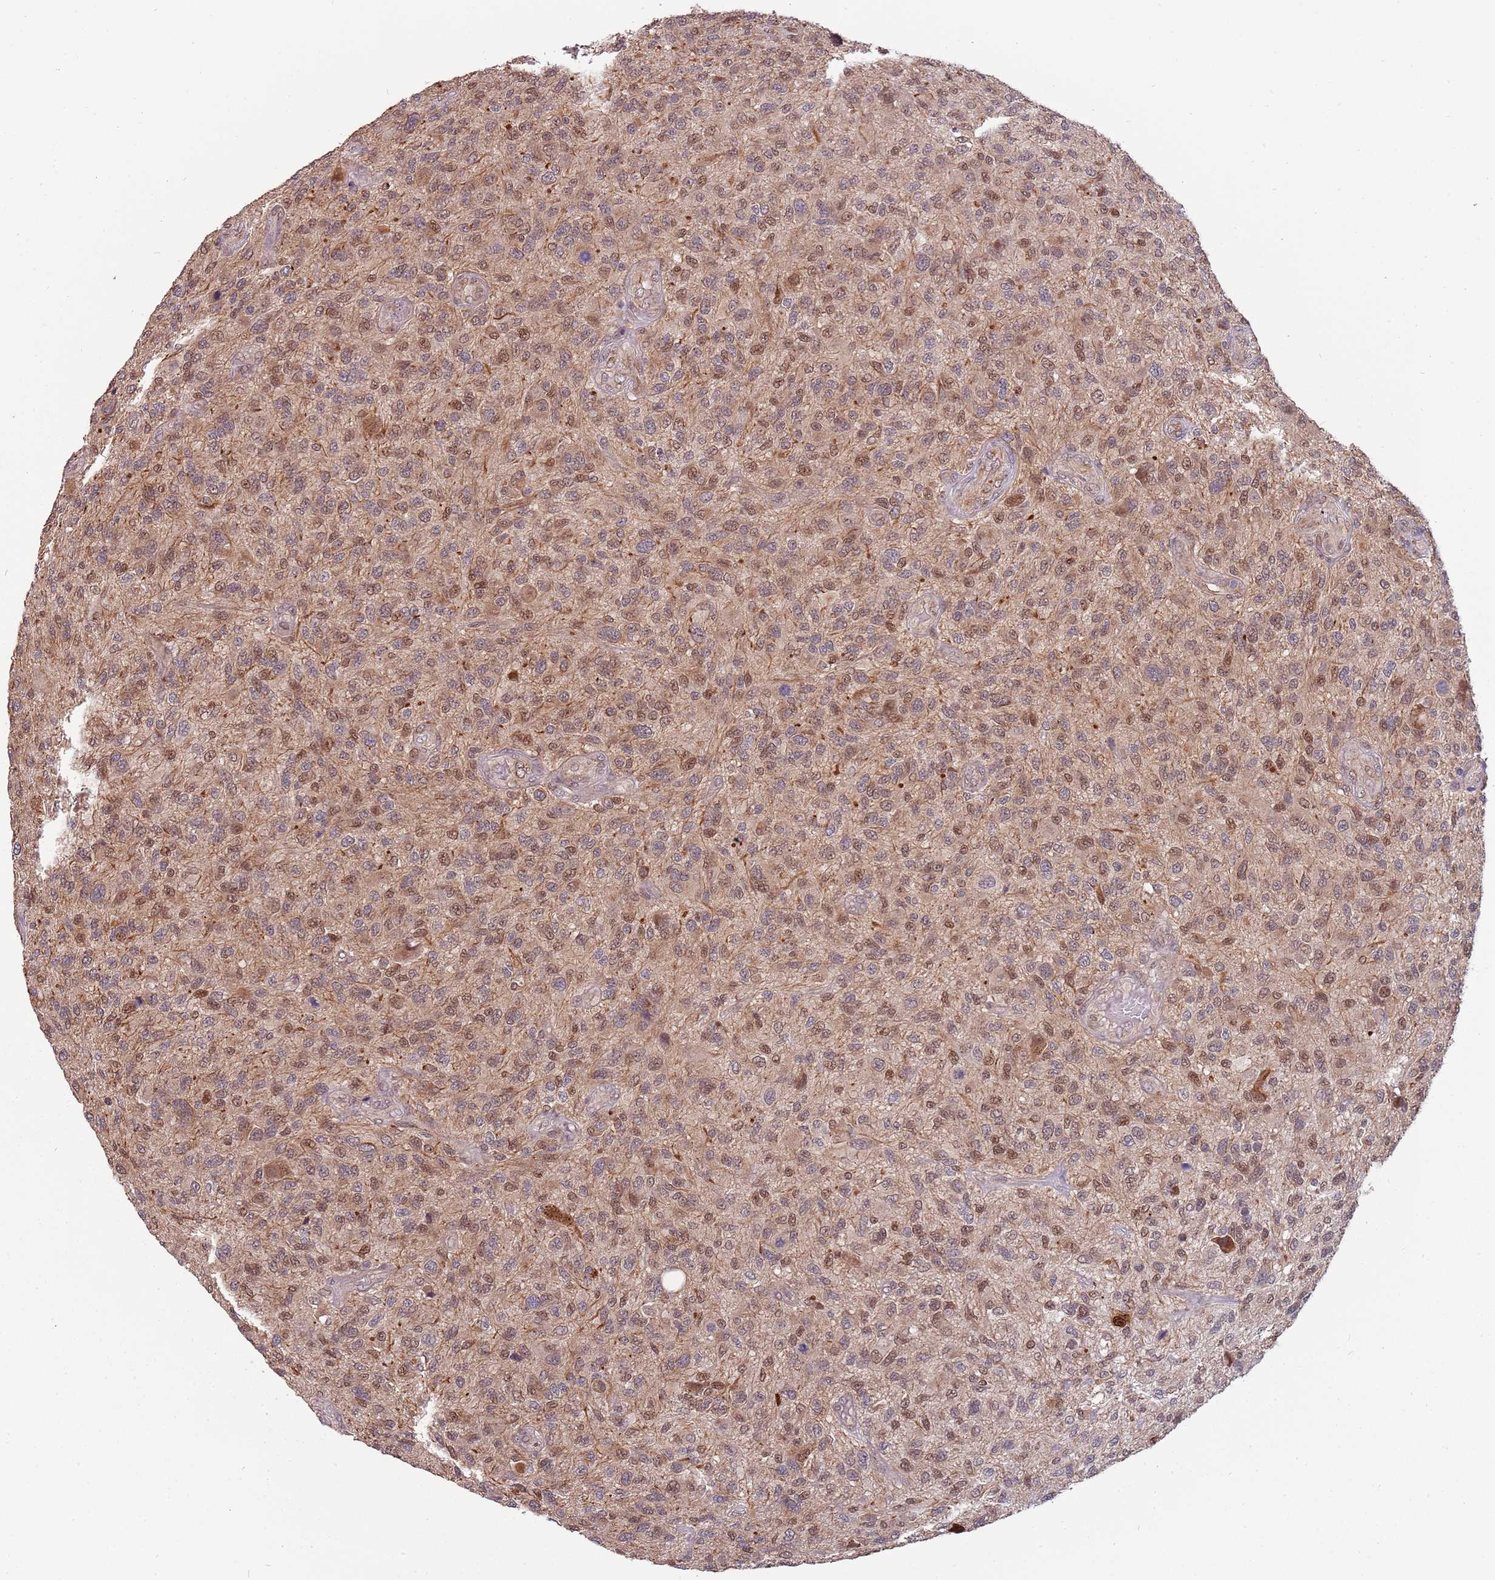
{"staining": {"intensity": "moderate", "quantity": "25%-75%", "location": "nuclear"}, "tissue": "glioma", "cell_type": "Tumor cells", "image_type": "cancer", "snomed": [{"axis": "morphology", "description": "Glioma, malignant, High grade"}, {"axis": "topography", "description": "Brain"}], "caption": "This photomicrograph exhibits immunohistochemistry (IHC) staining of human glioma, with medium moderate nuclear expression in approximately 25%-75% of tumor cells.", "gene": "ZBTB5", "patient": {"sex": "male", "age": 47}}